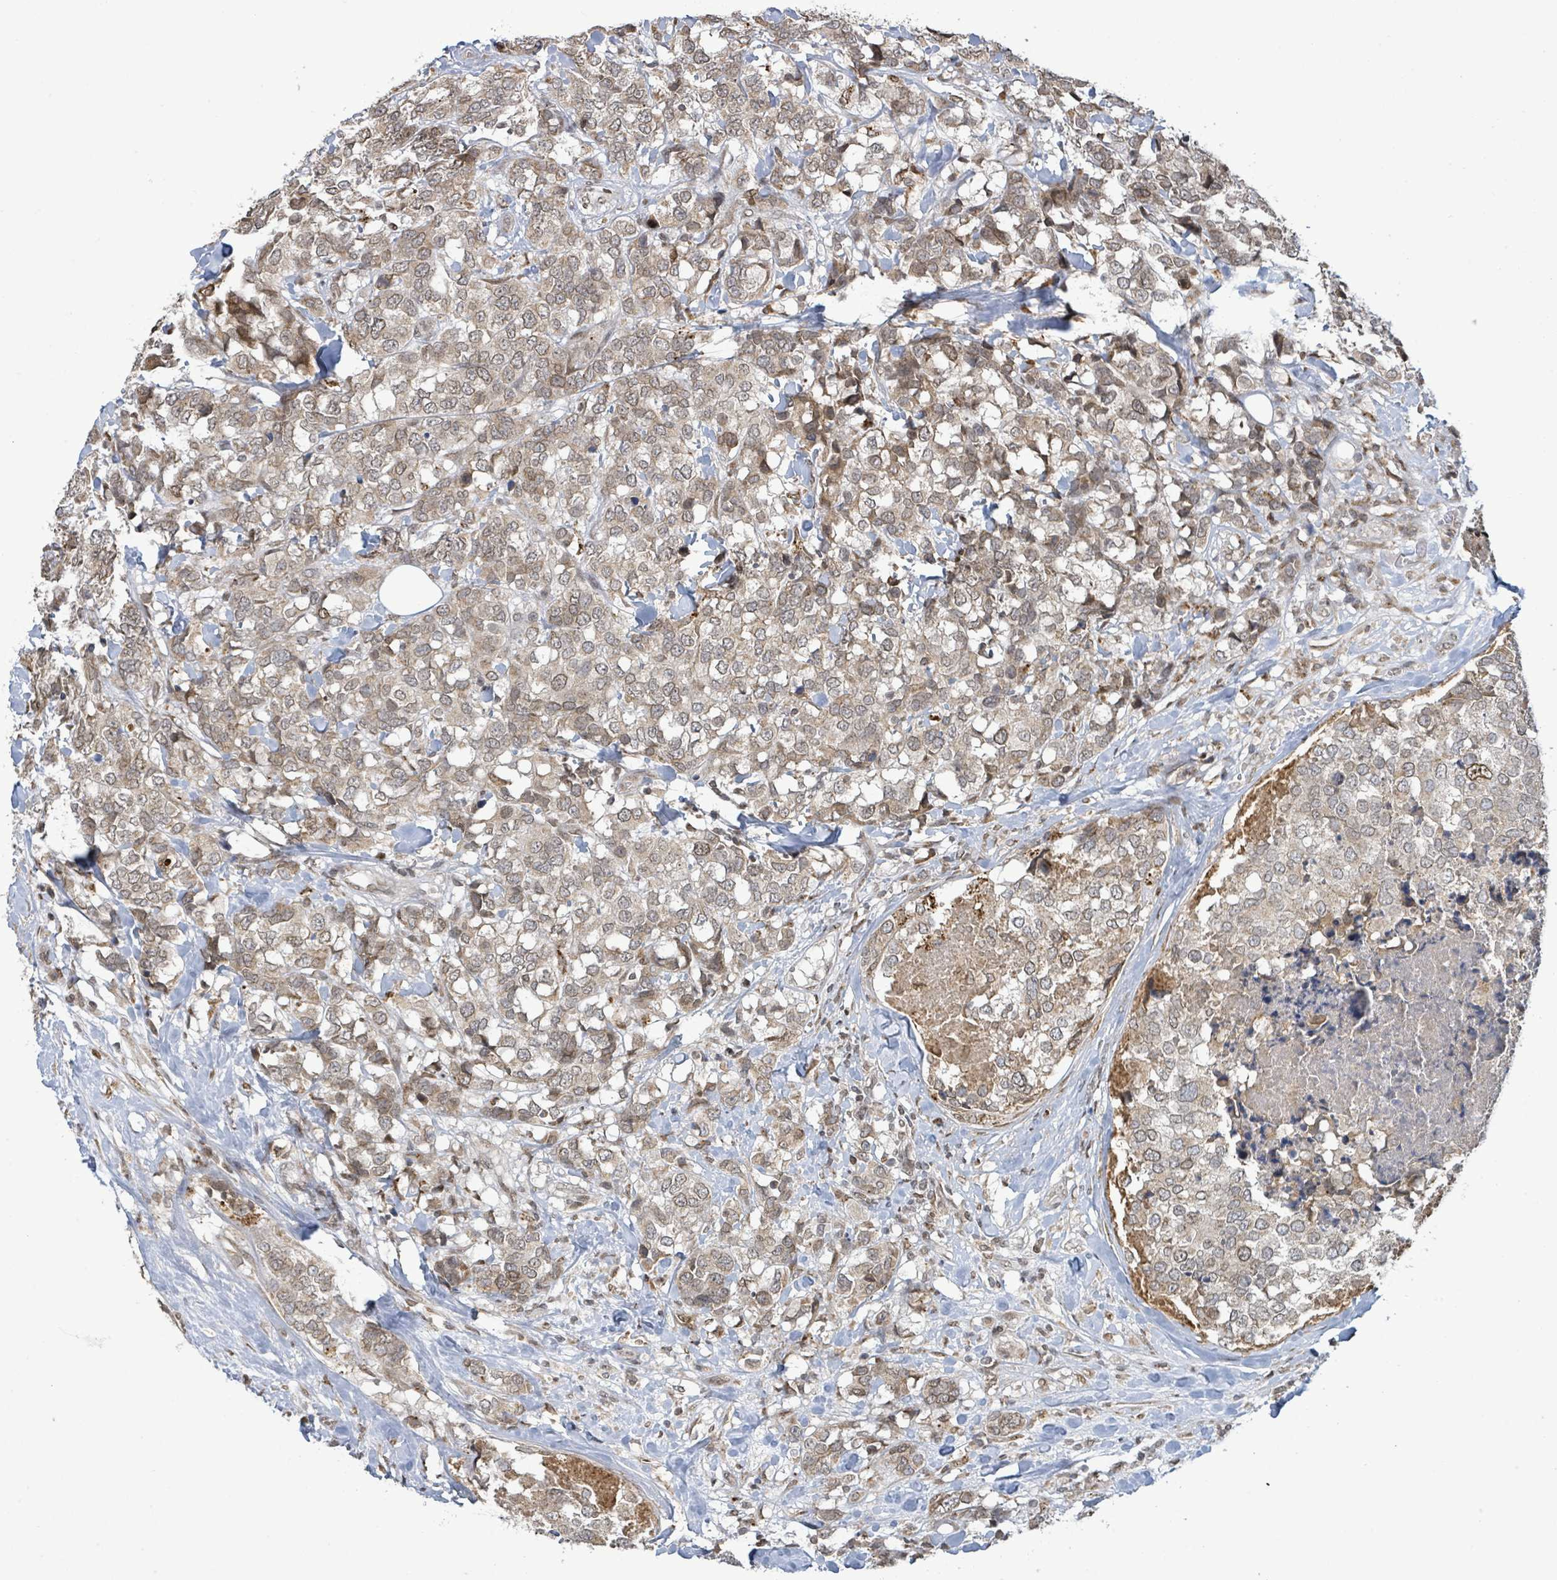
{"staining": {"intensity": "weak", "quantity": ">75%", "location": "cytoplasmic/membranous,nuclear"}, "tissue": "breast cancer", "cell_type": "Tumor cells", "image_type": "cancer", "snomed": [{"axis": "morphology", "description": "Lobular carcinoma"}, {"axis": "topography", "description": "Breast"}], "caption": "A brown stain shows weak cytoplasmic/membranous and nuclear expression of a protein in human lobular carcinoma (breast) tumor cells.", "gene": "SBF2", "patient": {"sex": "female", "age": 59}}